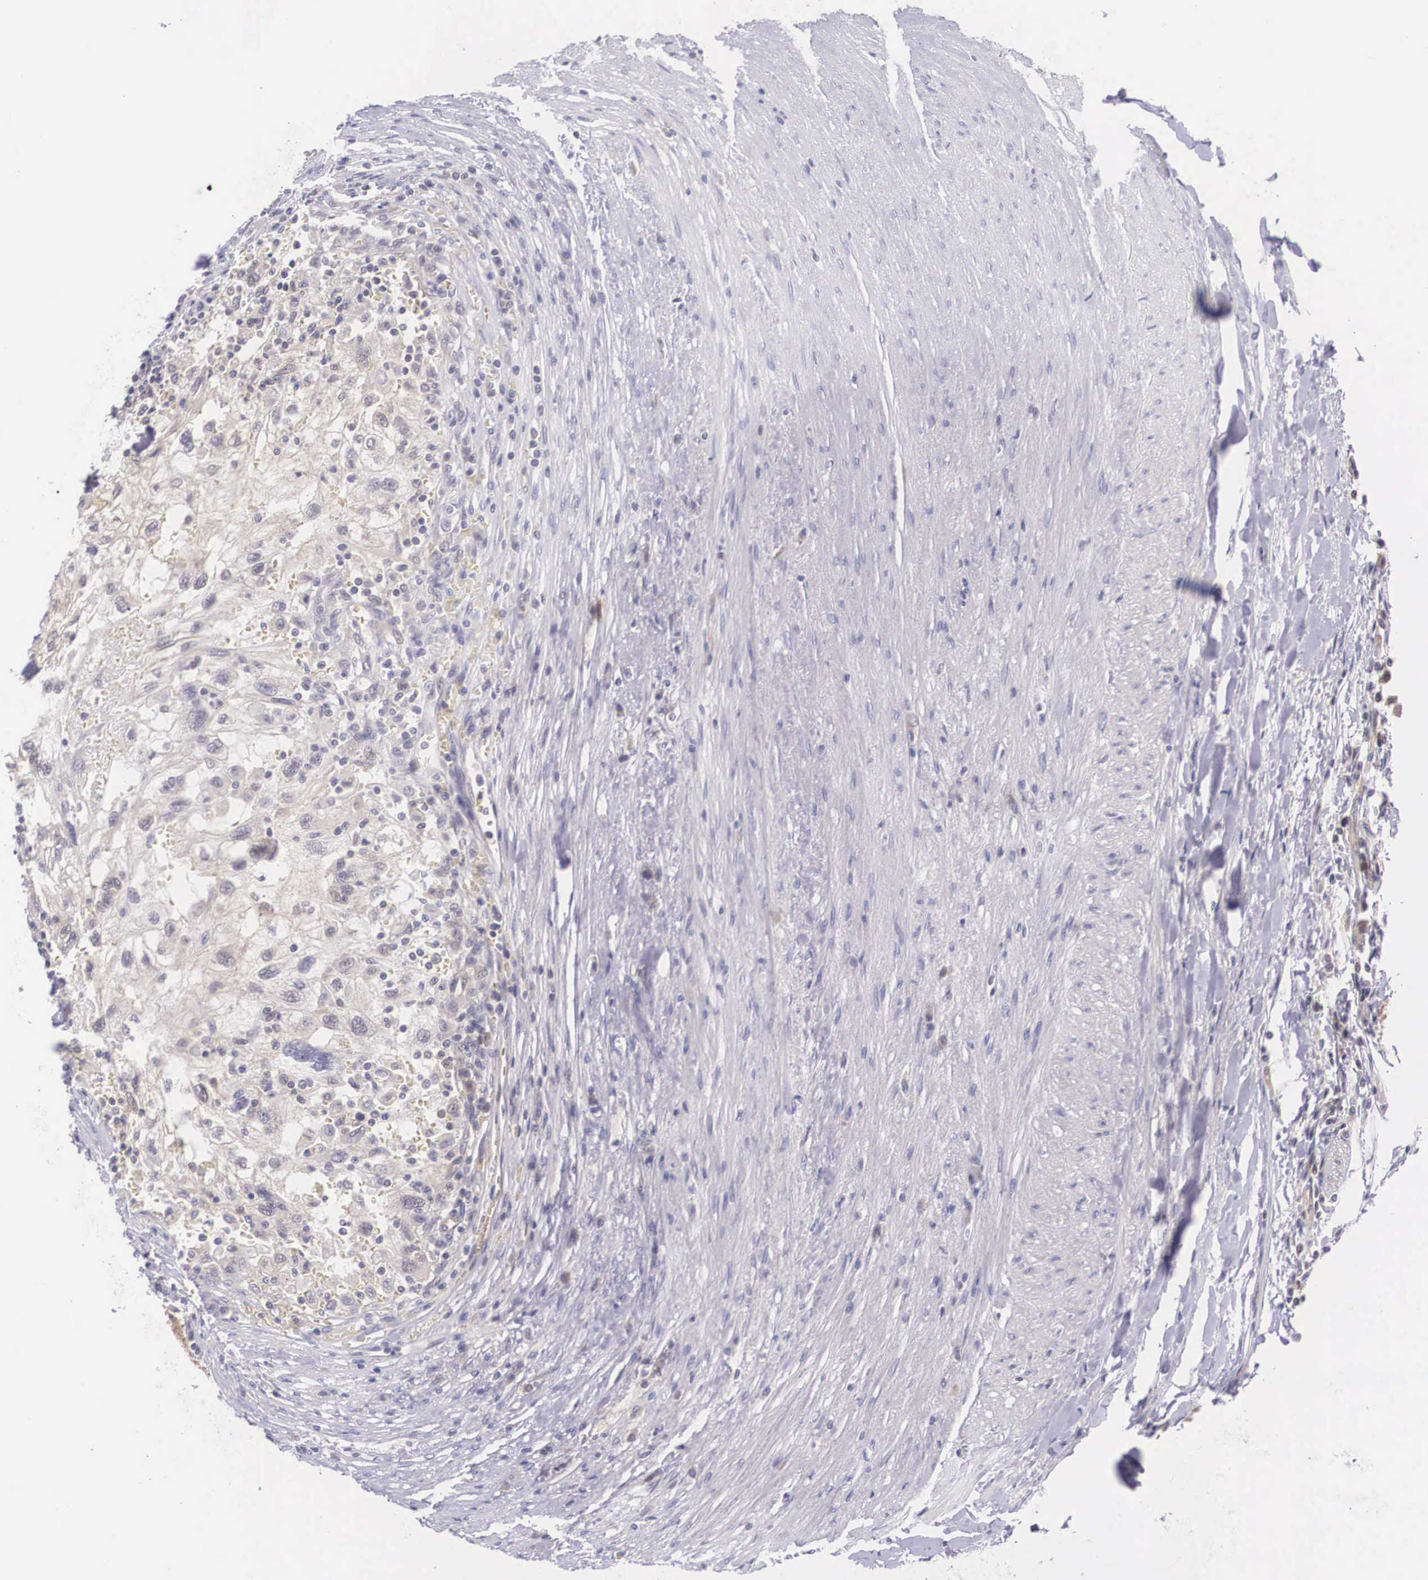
{"staining": {"intensity": "negative", "quantity": "none", "location": "none"}, "tissue": "renal cancer", "cell_type": "Tumor cells", "image_type": "cancer", "snomed": [{"axis": "morphology", "description": "Normal tissue, NOS"}, {"axis": "morphology", "description": "Adenocarcinoma, NOS"}, {"axis": "topography", "description": "Kidney"}], "caption": "Photomicrograph shows no protein staining in tumor cells of adenocarcinoma (renal) tissue. (DAB immunohistochemistry (IHC) with hematoxylin counter stain).", "gene": "IGBP1", "patient": {"sex": "male", "age": 71}}